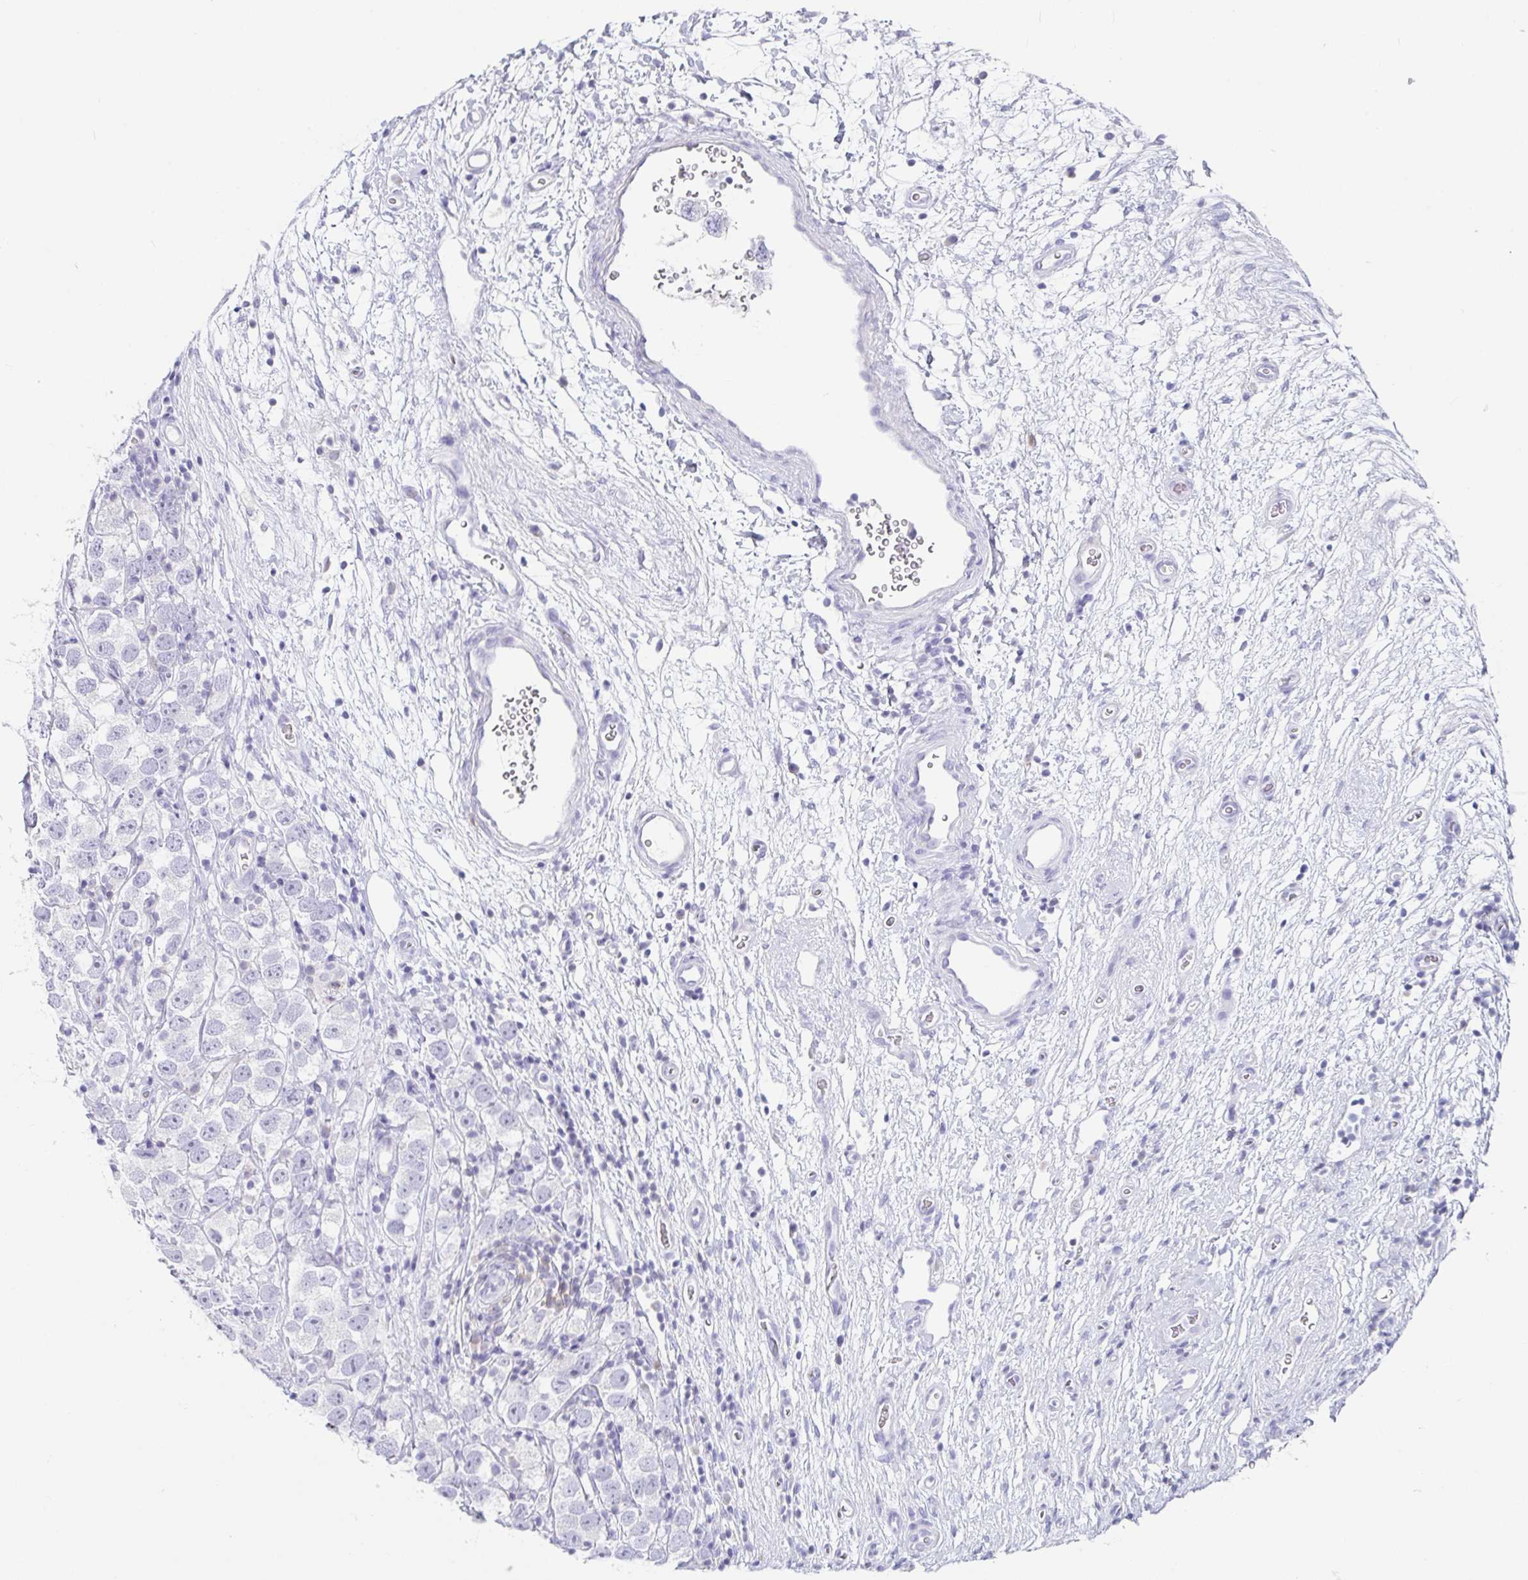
{"staining": {"intensity": "negative", "quantity": "none", "location": "none"}, "tissue": "testis cancer", "cell_type": "Tumor cells", "image_type": "cancer", "snomed": [{"axis": "morphology", "description": "Seminoma, NOS"}, {"axis": "topography", "description": "Testis"}], "caption": "An IHC image of testis cancer is shown. There is no staining in tumor cells of testis cancer.", "gene": "PLA2G1B", "patient": {"sex": "male", "age": 26}}